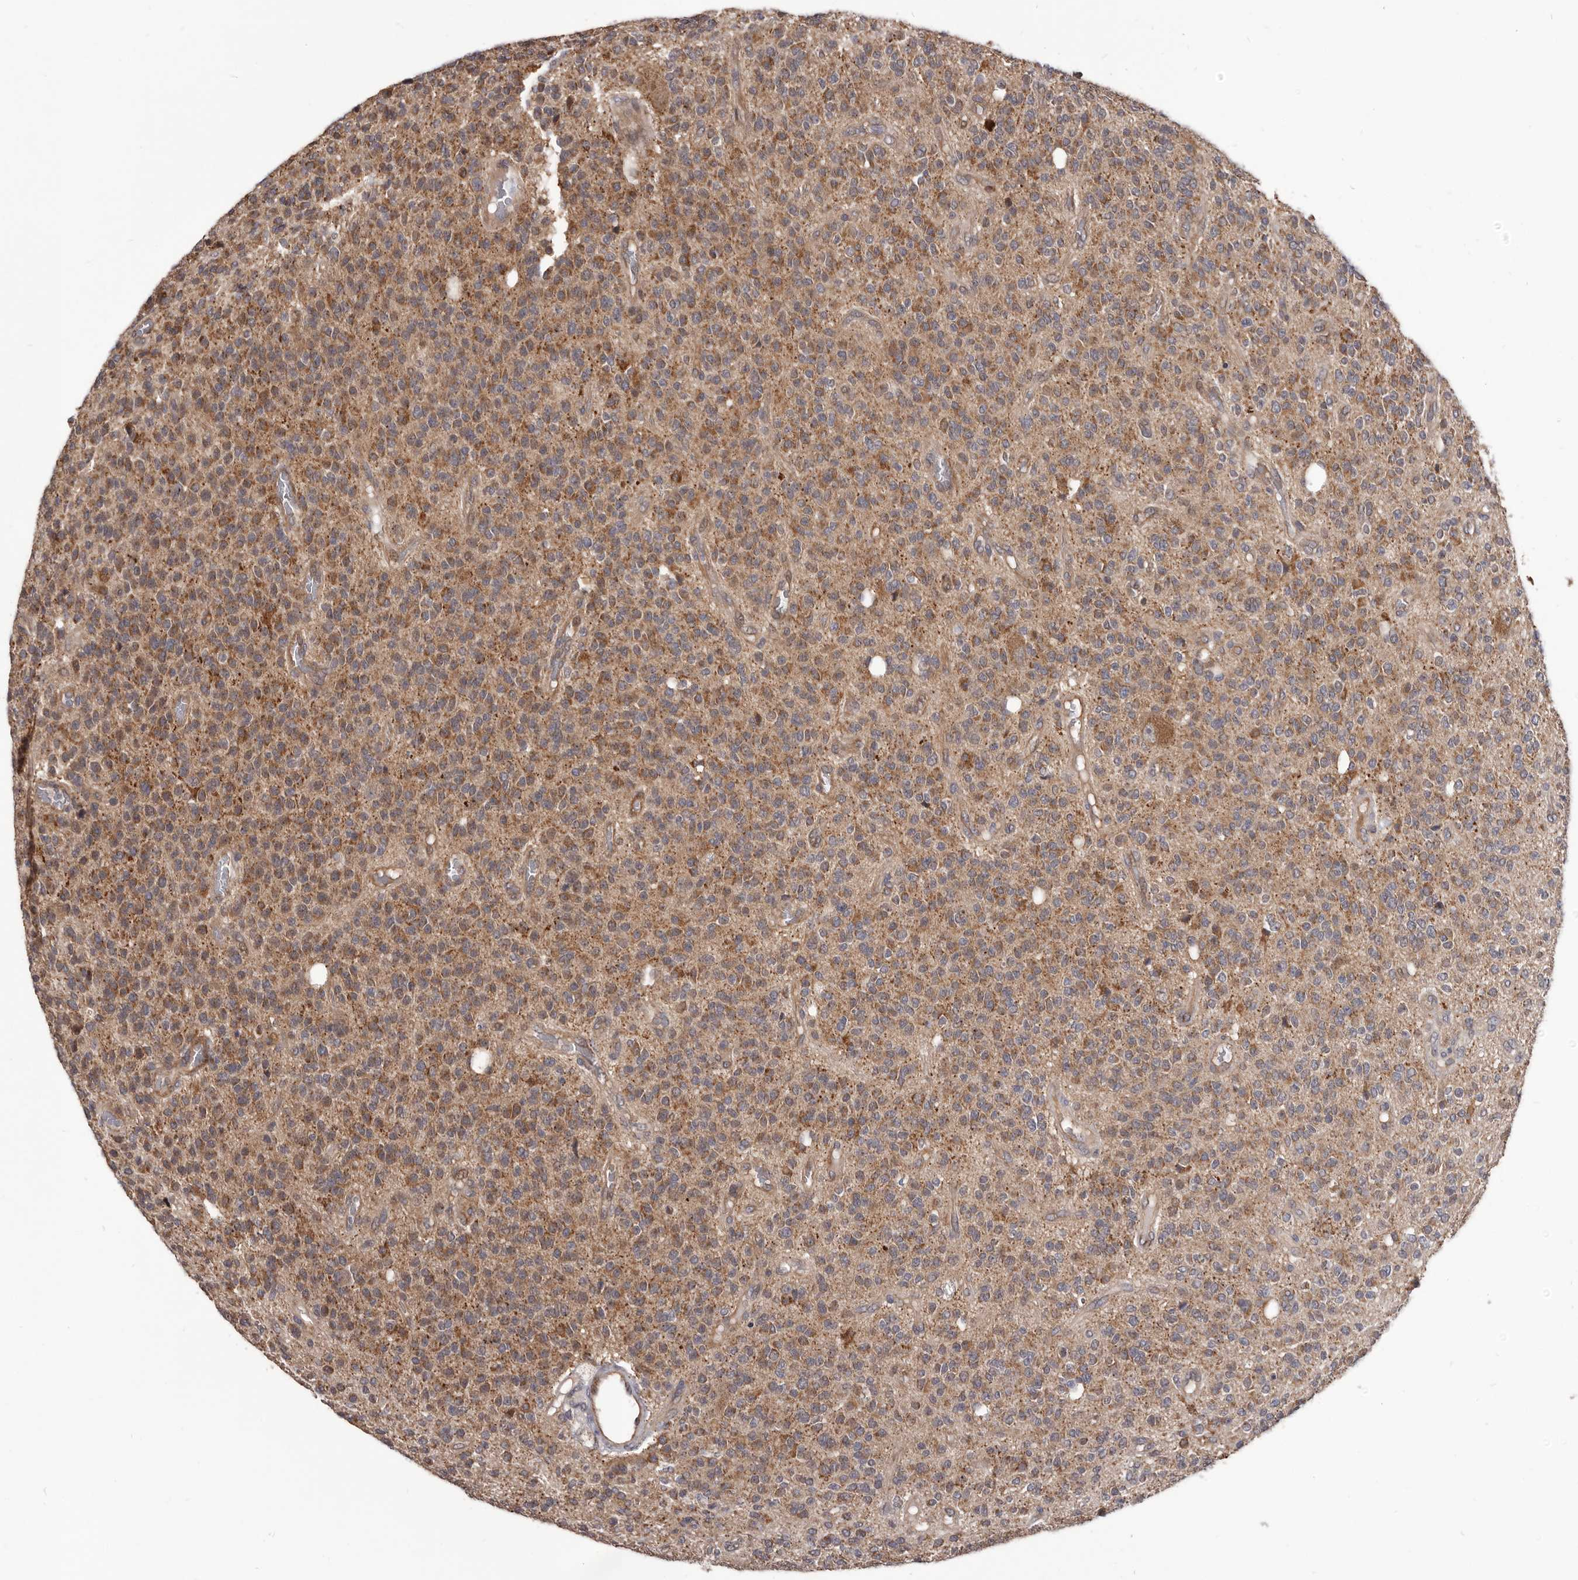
{"staining": {"intensity": "moderate", "quantity": ">75%", "location": "cytoplasmic/membranous"}, "tissue": "glioma", "cell_type": "Tumor cells", "image_type": "cancer", "snomed": [{"axis": "morphology", "description": "Glioma, malignant, High grade"}, {"axis": "topography", "description": "Brain"}], "caption": "Malignant glioma (high-grade) was stained to show a protein in brown. There is medium levels of moderate cytoplasmic/membranous staining in about >75% of tumor cells.", "gene": "MAP3K14", "patient": {"sex": "male", "age": 34}}